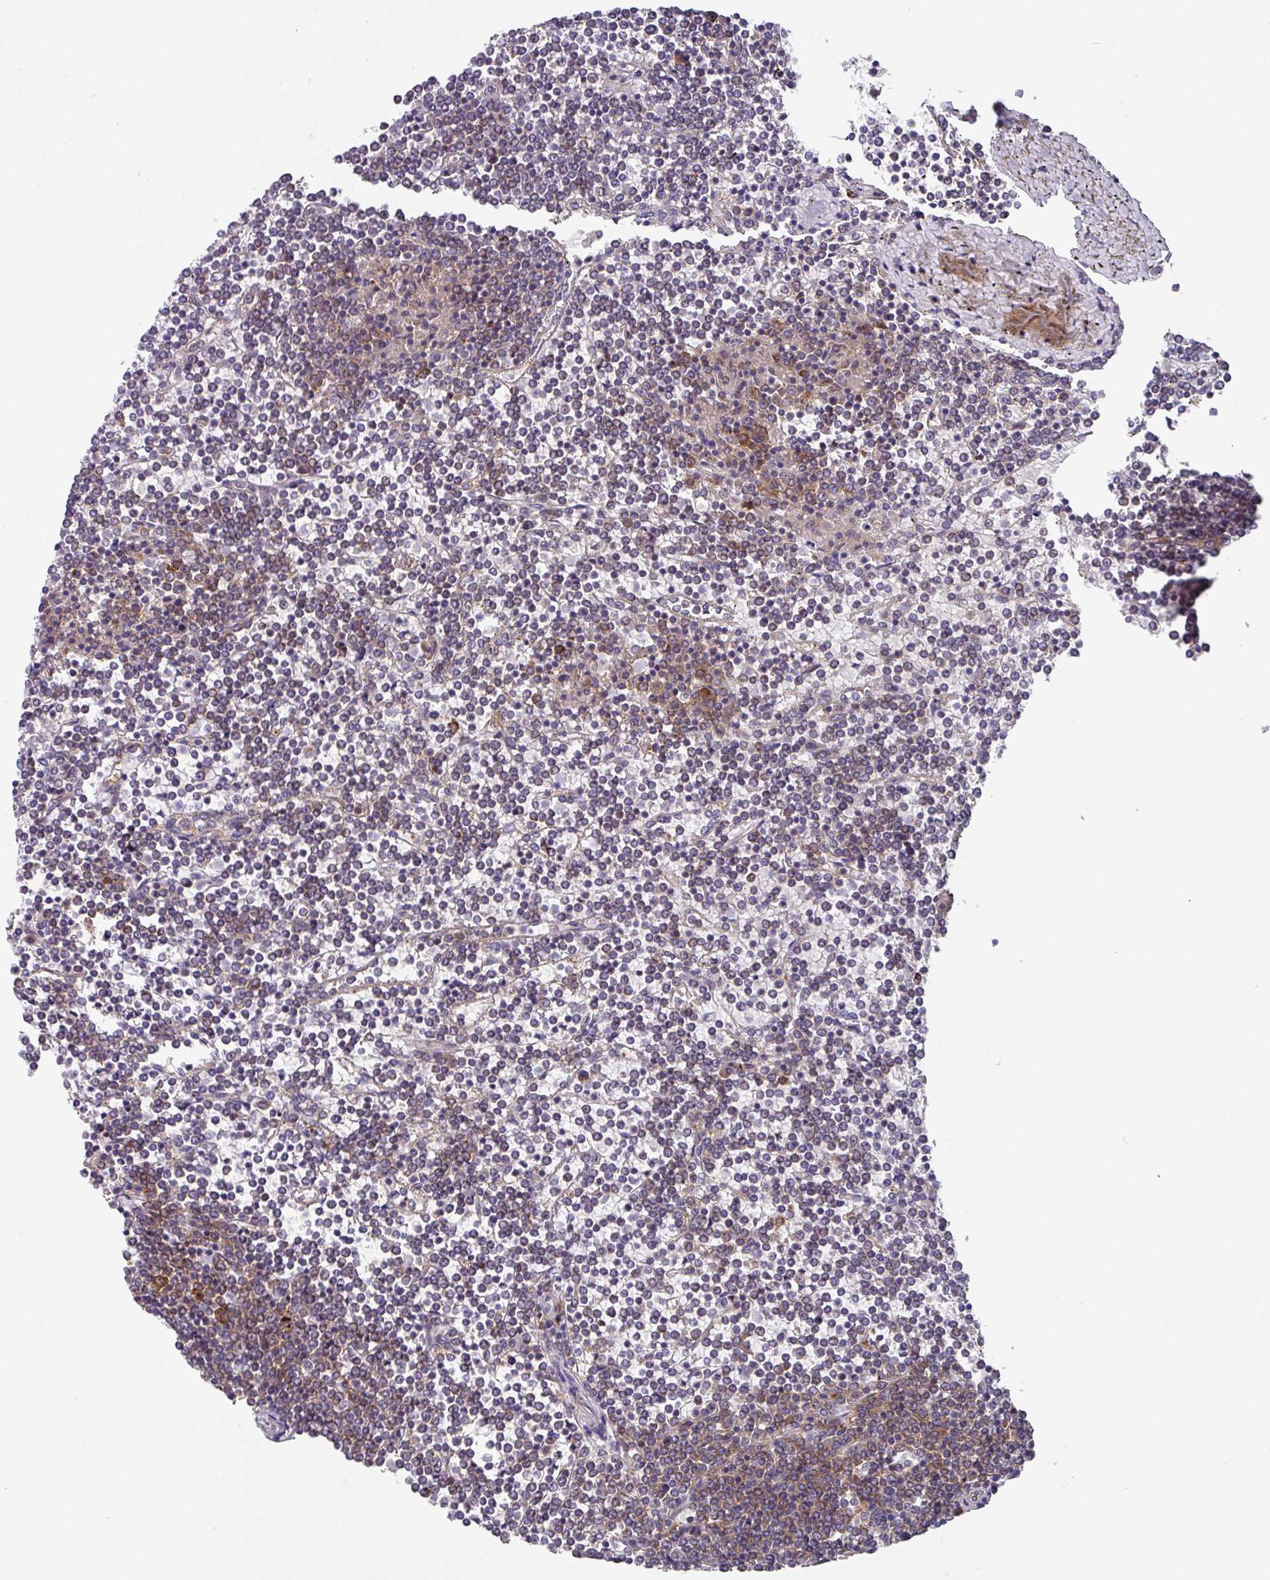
{"staining": {"intensity": "moderate", "quantity": "<25%", "location": "cytoplasmic/membranous"}, "tissue": "lymphoma", "cell_type": "Tumor cells", "image_type": "cancer", "snomed": [{"axis": "morphology", "description": "Malignant lymphoma, non-Hodgkin's type, Low grade"}, {"axis": "topography", "description": "Spleen"}], "caption": "Immunohistochemical staining of low-grade malignant lymphoma, non-Hodgkin's type displays low levels of moderate cytoplasmic/membranous protein expression in approximately <25% of tumor cells.", "gene": "EIF4B", "patient": {"sex": "female", "age": 19}}